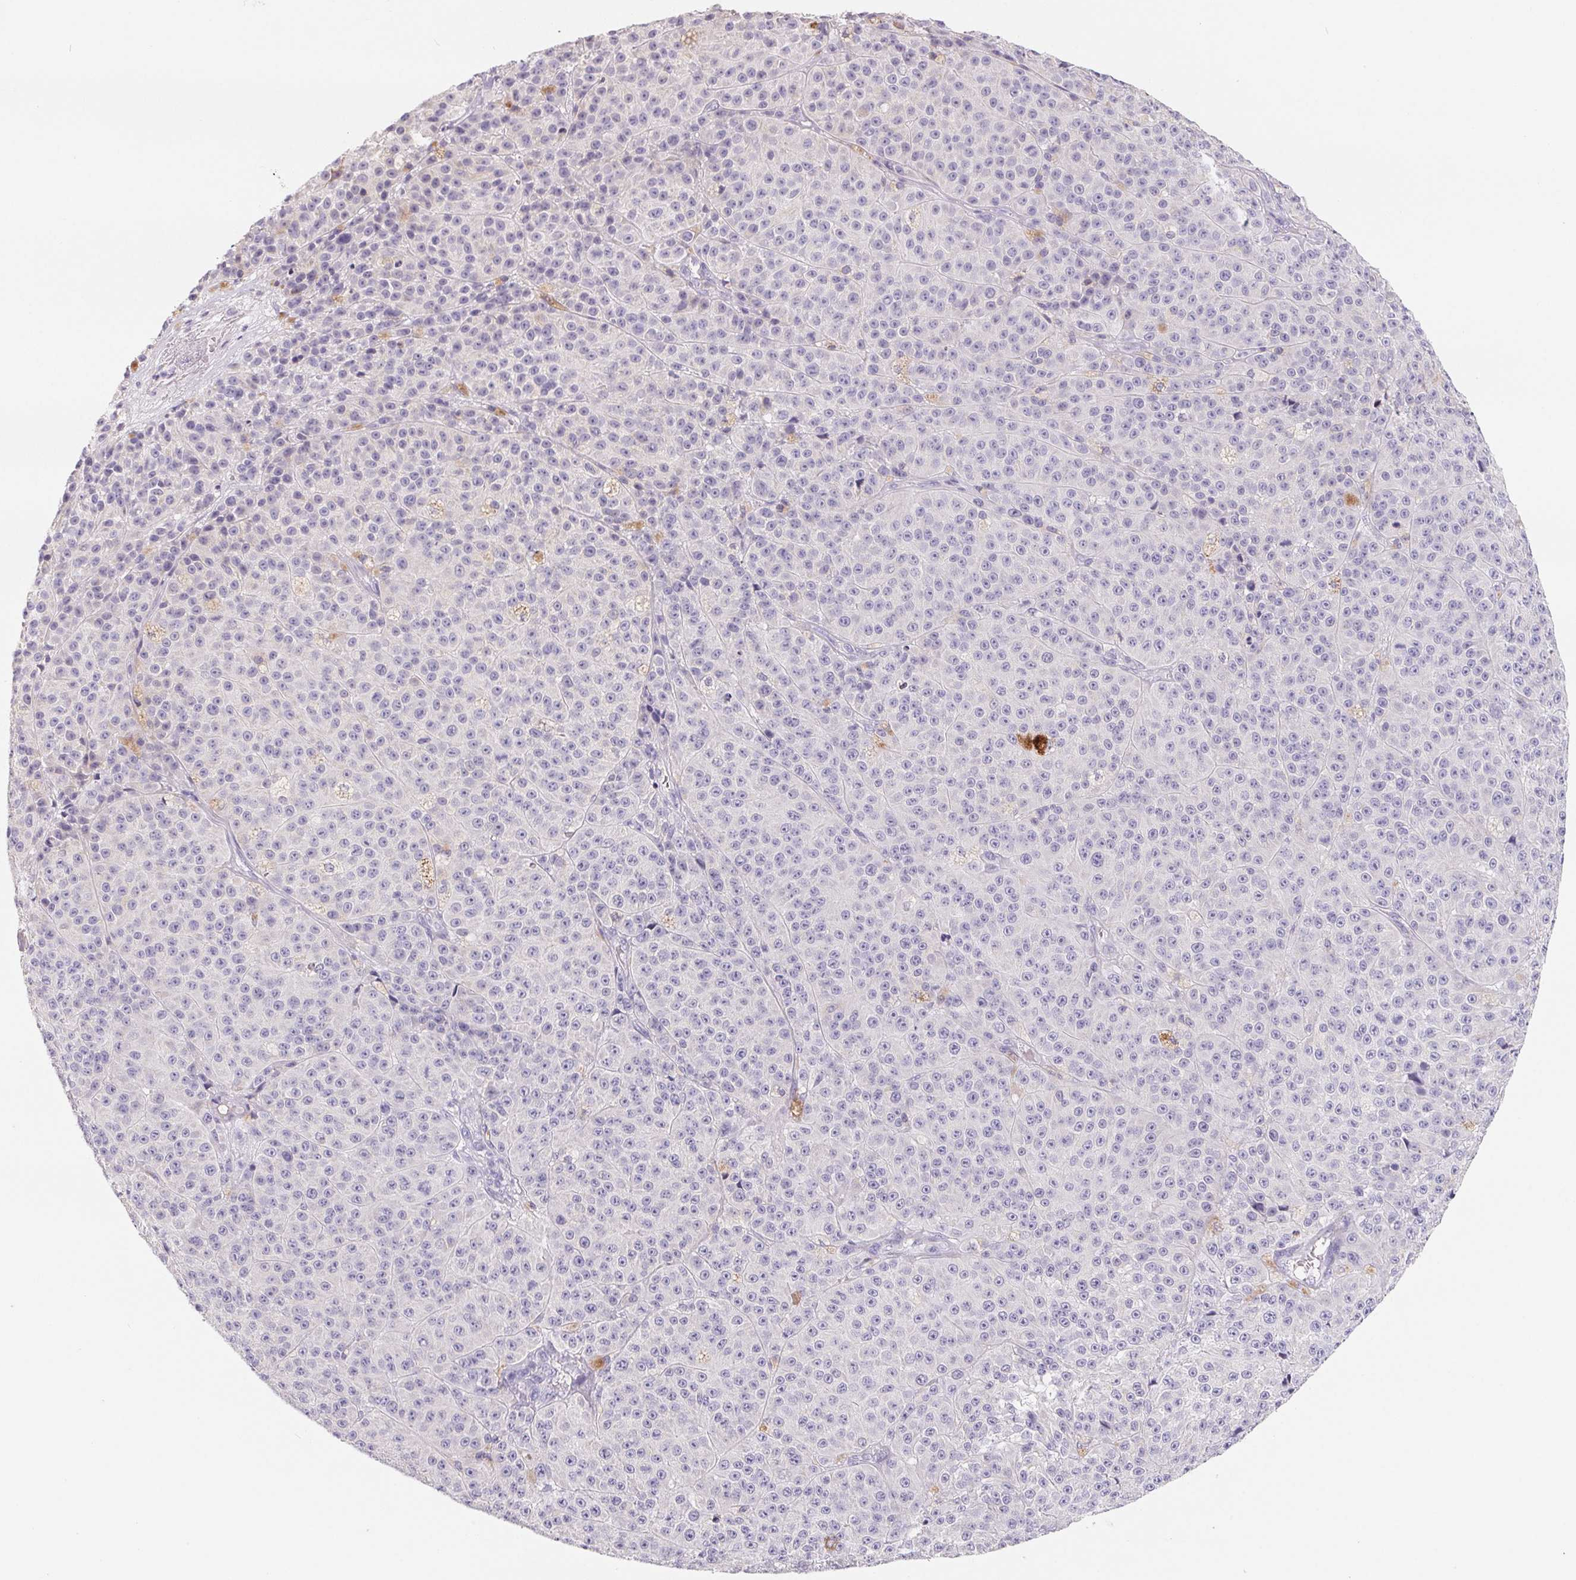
{"staining": {"intensity": "negative", "quantity": "none", "location": "none"}, "tissue": "melanoma", "cell_type": "Tumor cells", "image_type": "cancer", "snomed": [{"axis": "morphology", "description": "Malignant melanoma, NOS"}, {"axis": "topography", "description": "Skin"}], "caption": "An IHC micrograph of melanoma is shown. There is no staining in tumor cells of melanoma. (DAB immunohistochemistry visualized using brightfield microscopy, high magnification).", "gene": "FDX1", "patient": {"sex": "female", "age": 58}}